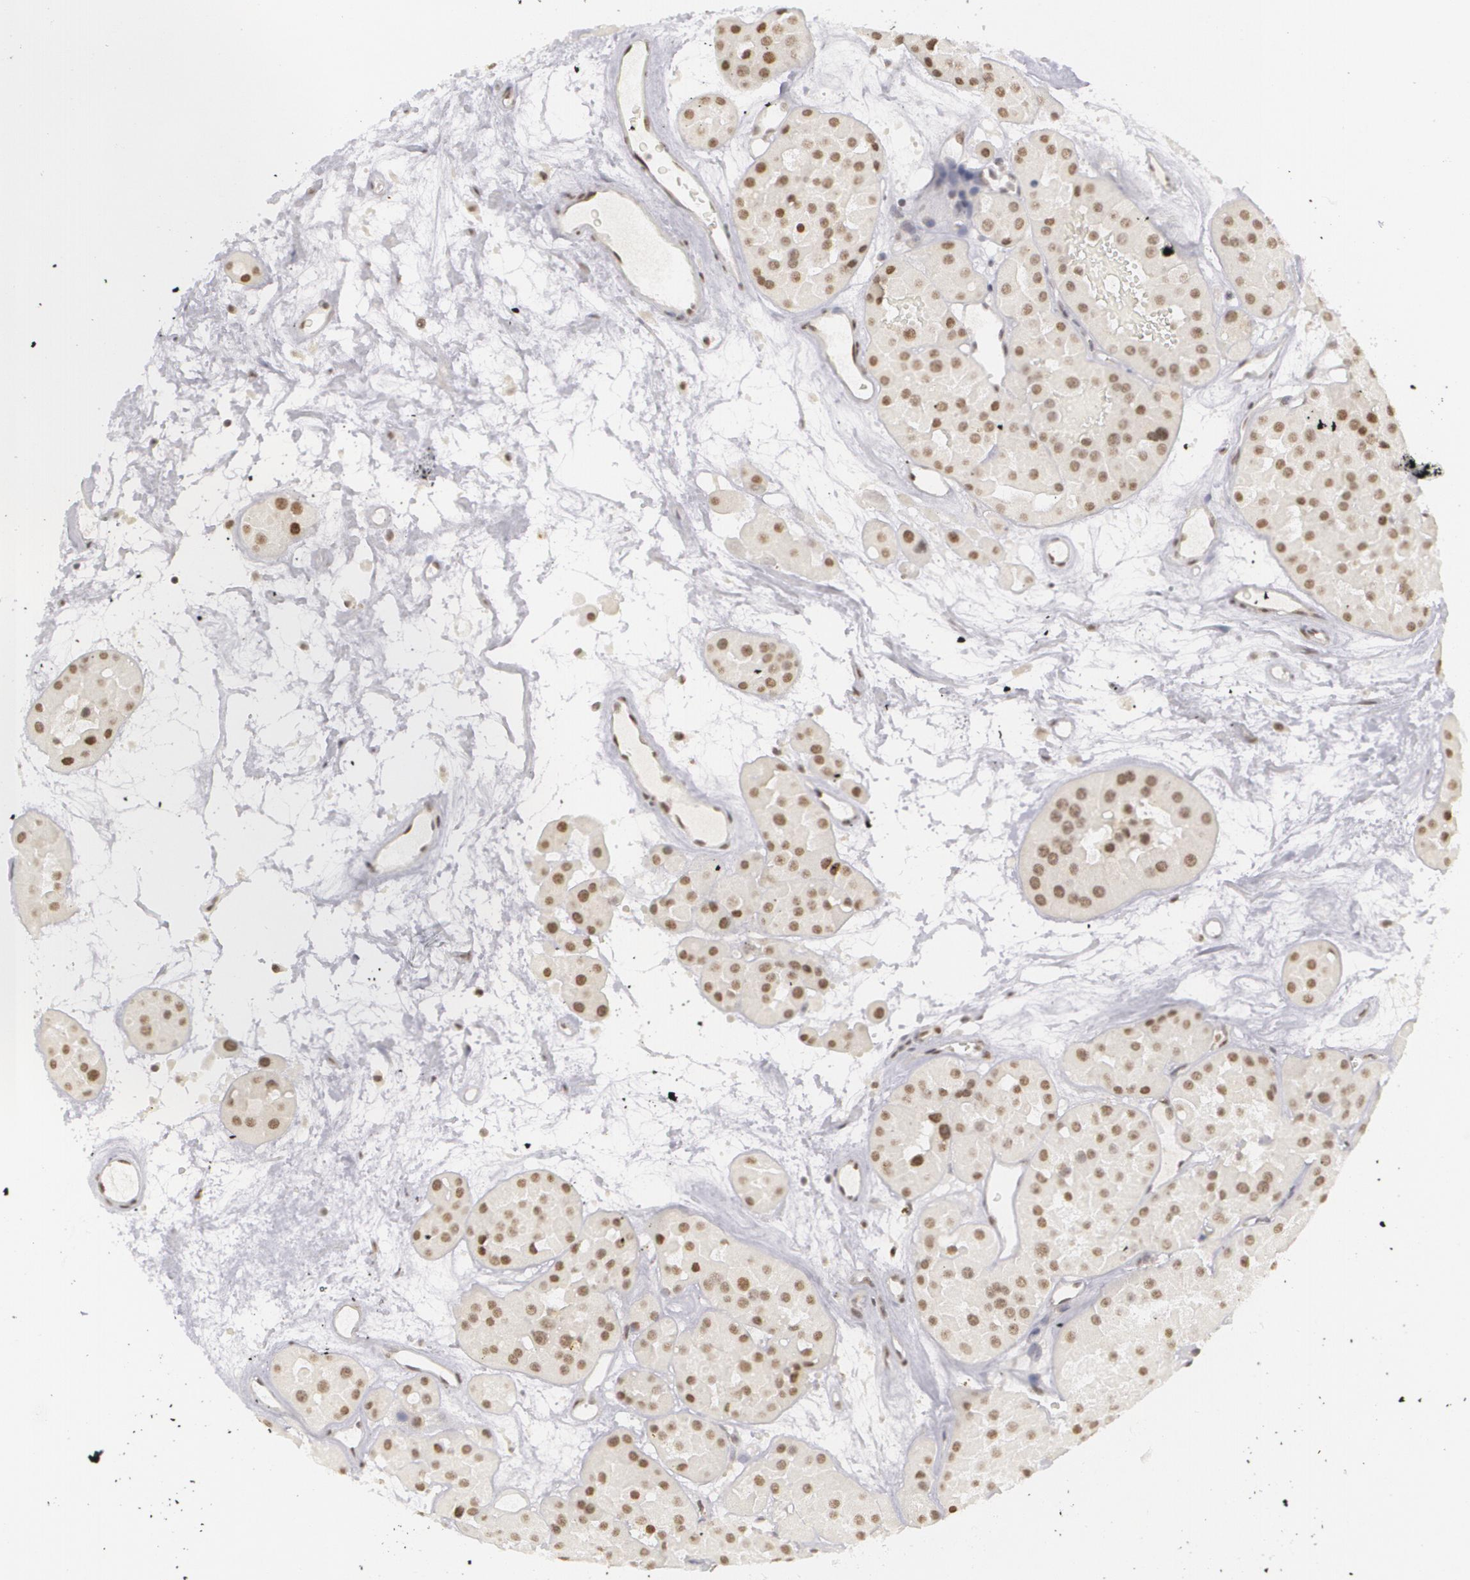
{"staining": {"intensity": "weak", "quantity": ">75%", "location": "nuclear"}, "tissue": "renal cancer", "cell_type": "Tumor cells", "image_type": "cancer", "snomed": [{"axis": "morphology", "description": "Adenocarcinoma, uncertain malignant potential"}, {"axis": "topography", "description": "Kidney"}], "caption": "Immunohistochemical staining of human renal adenocarcinoma,  uncertain malignant potential exhibits weak nuclear protein positivity in approximately >75% of tumor cells. (brown staining indicates protein expression, while blue staining denotes nuclei).", "gene": "RRP7A", "patient": {"sex": "male", "age": 63}}